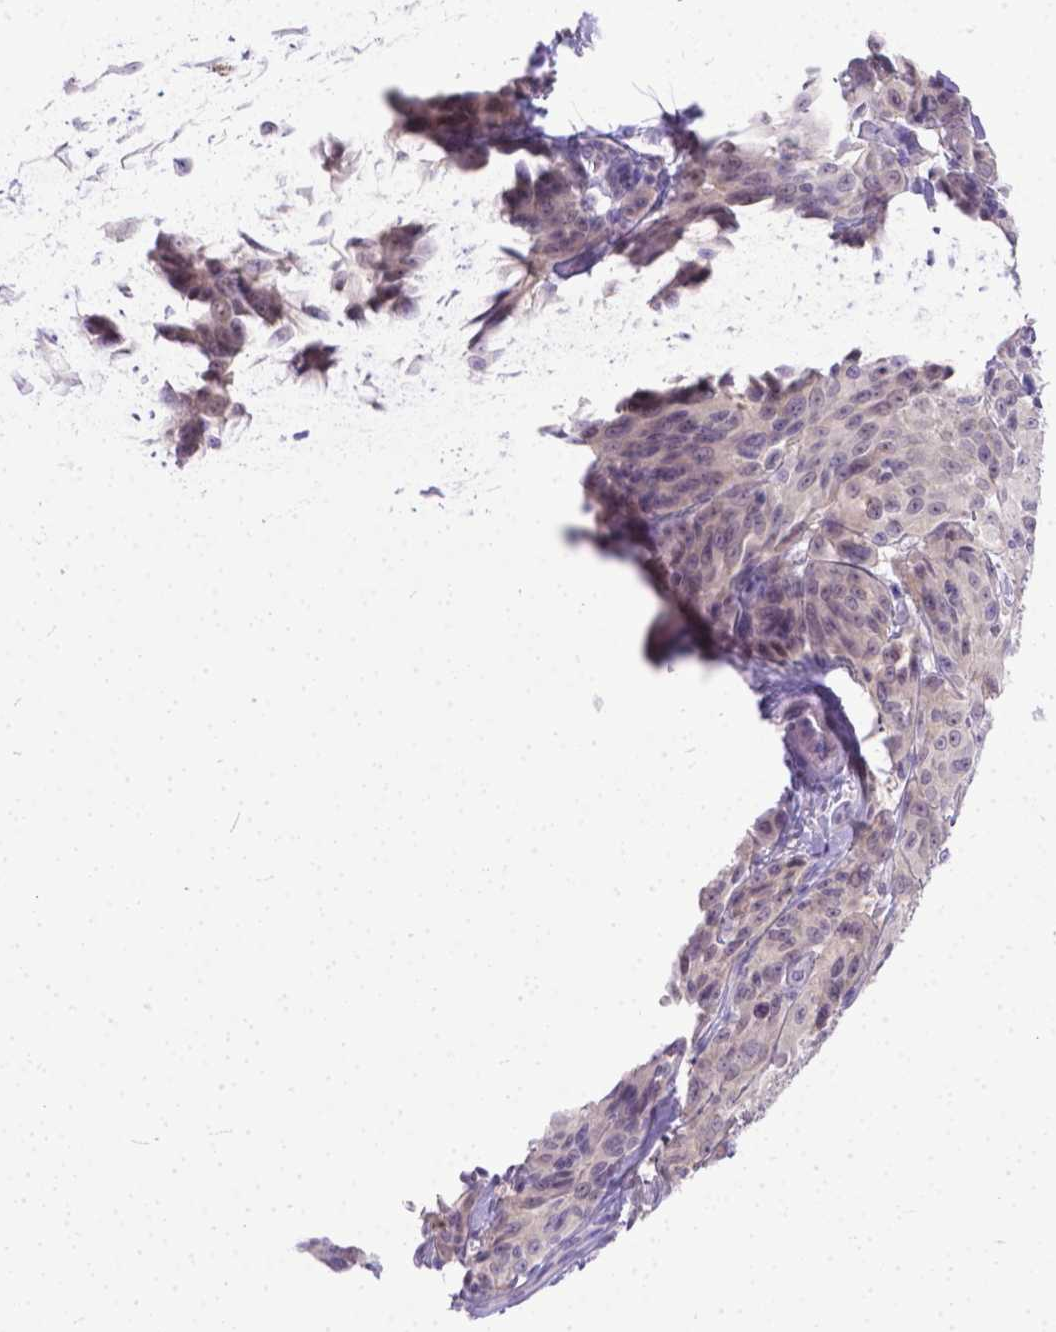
{"staining": {"intensity": "negative", "quantity": "none", "location": "none"}, "tissue": "melanoma", "cell_type": "Tumor cells", "image_type": "cancer", "snomed": [{"axis": "morphology", "description": "Malignant melanoma, NOS"}, {"axis": "topography", "description": "Skin"}], "caption": "DAB (3,3'-diaminobenzidine) immunohistochemical staining of human malignant melanoma displays no significant expression in tumor cells.", "gene": "TTLL6", "patient": {"sex": "male", "age": 91}}